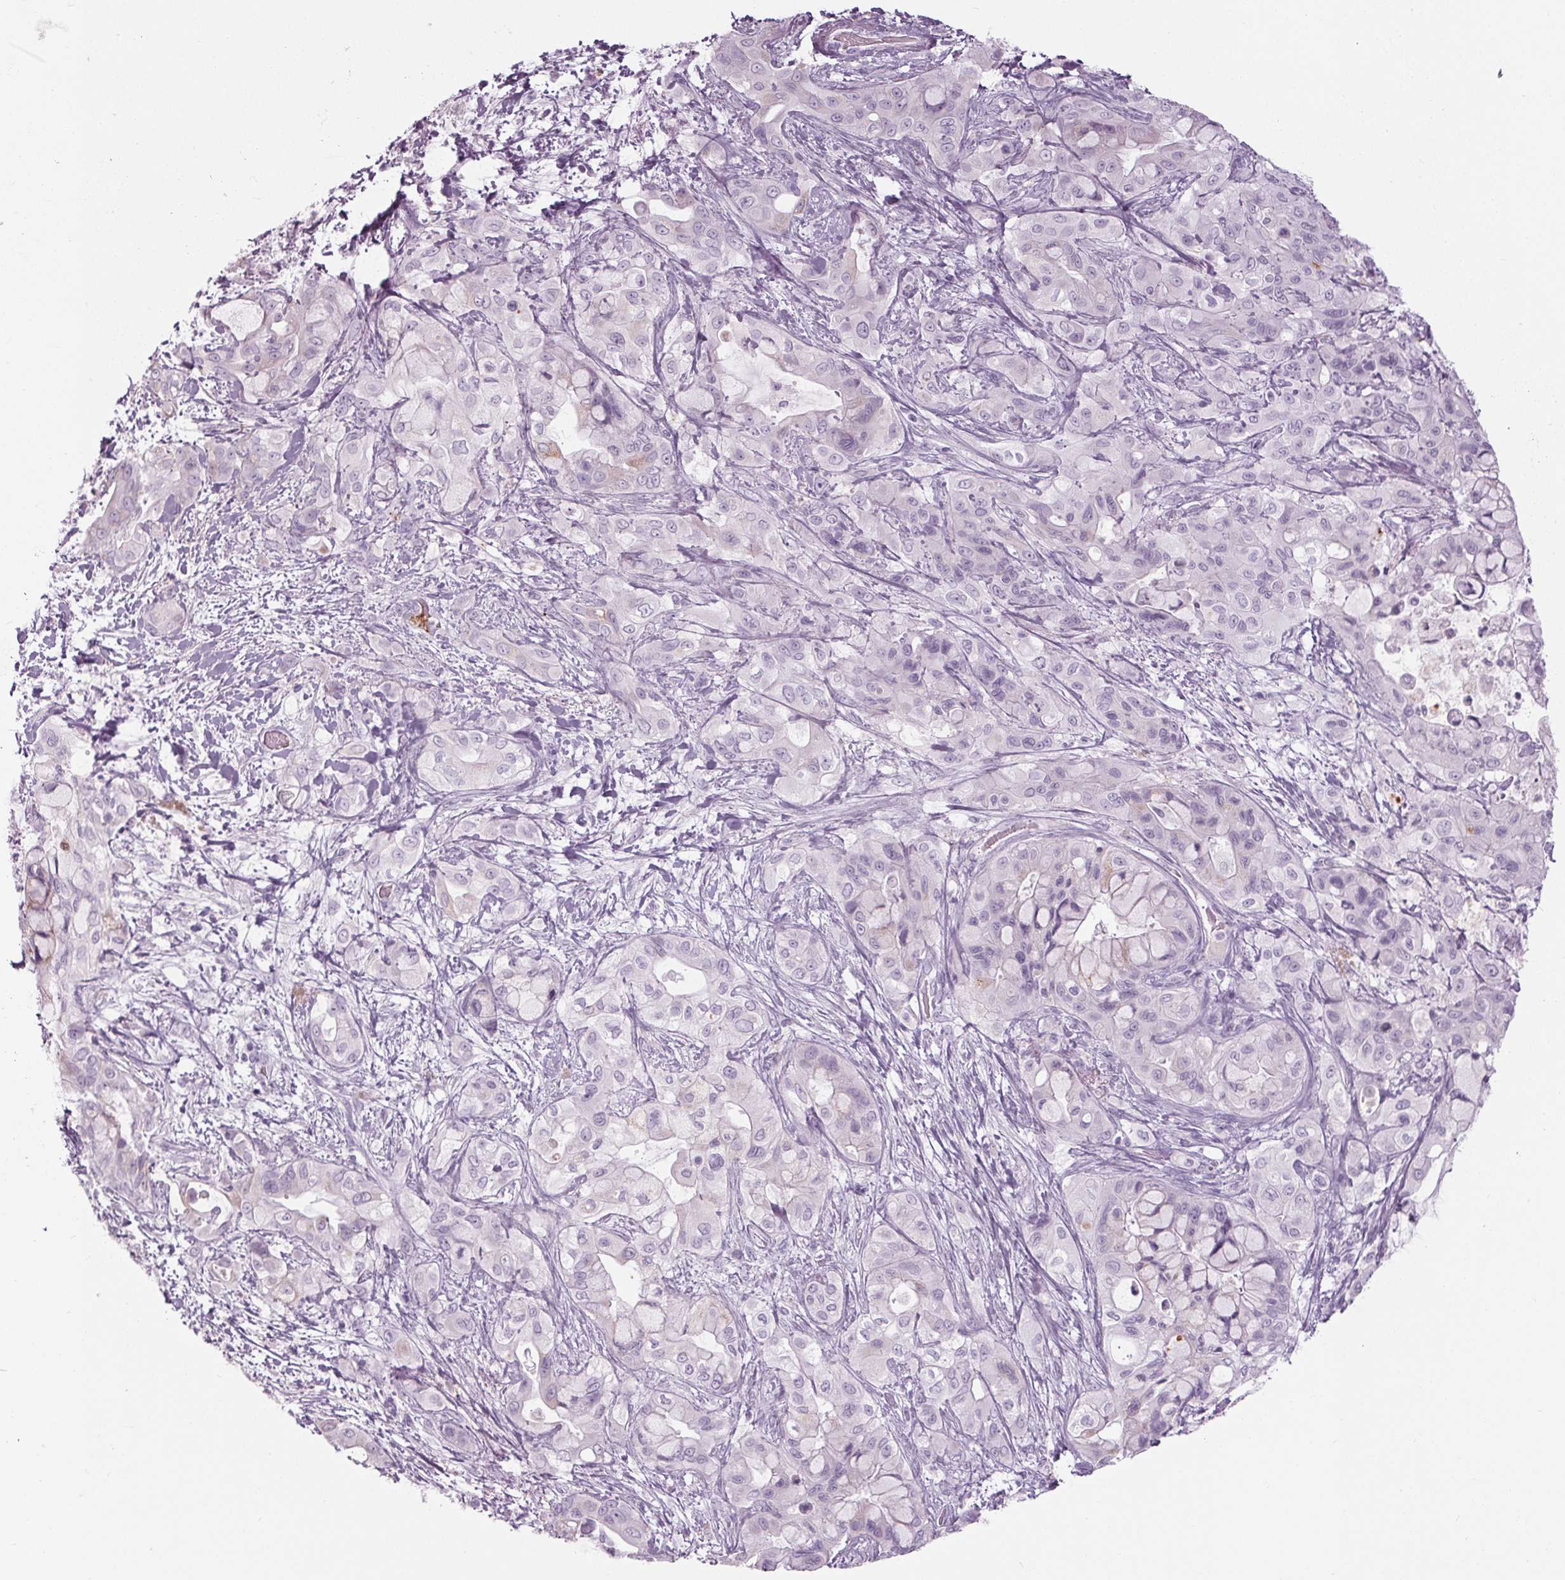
{"staining": {"intensity": "negative", "quantity": "none", "location": "none"}, "tissue": "pancreatic cancer", "cell_type": "Tumor cells", "image_type": "cancer", "snomed": [{"axis": "morphology", "description": "Adenocarcinoma, NOS"}, {"axis": "topography", "description": "Pancreas"}], "caption": "There is no significant staining in tumor cells of pancreatic adenocarcinoma.", "gene": "CYP3A43", "patient": {"sex": "male", "age": 71}}